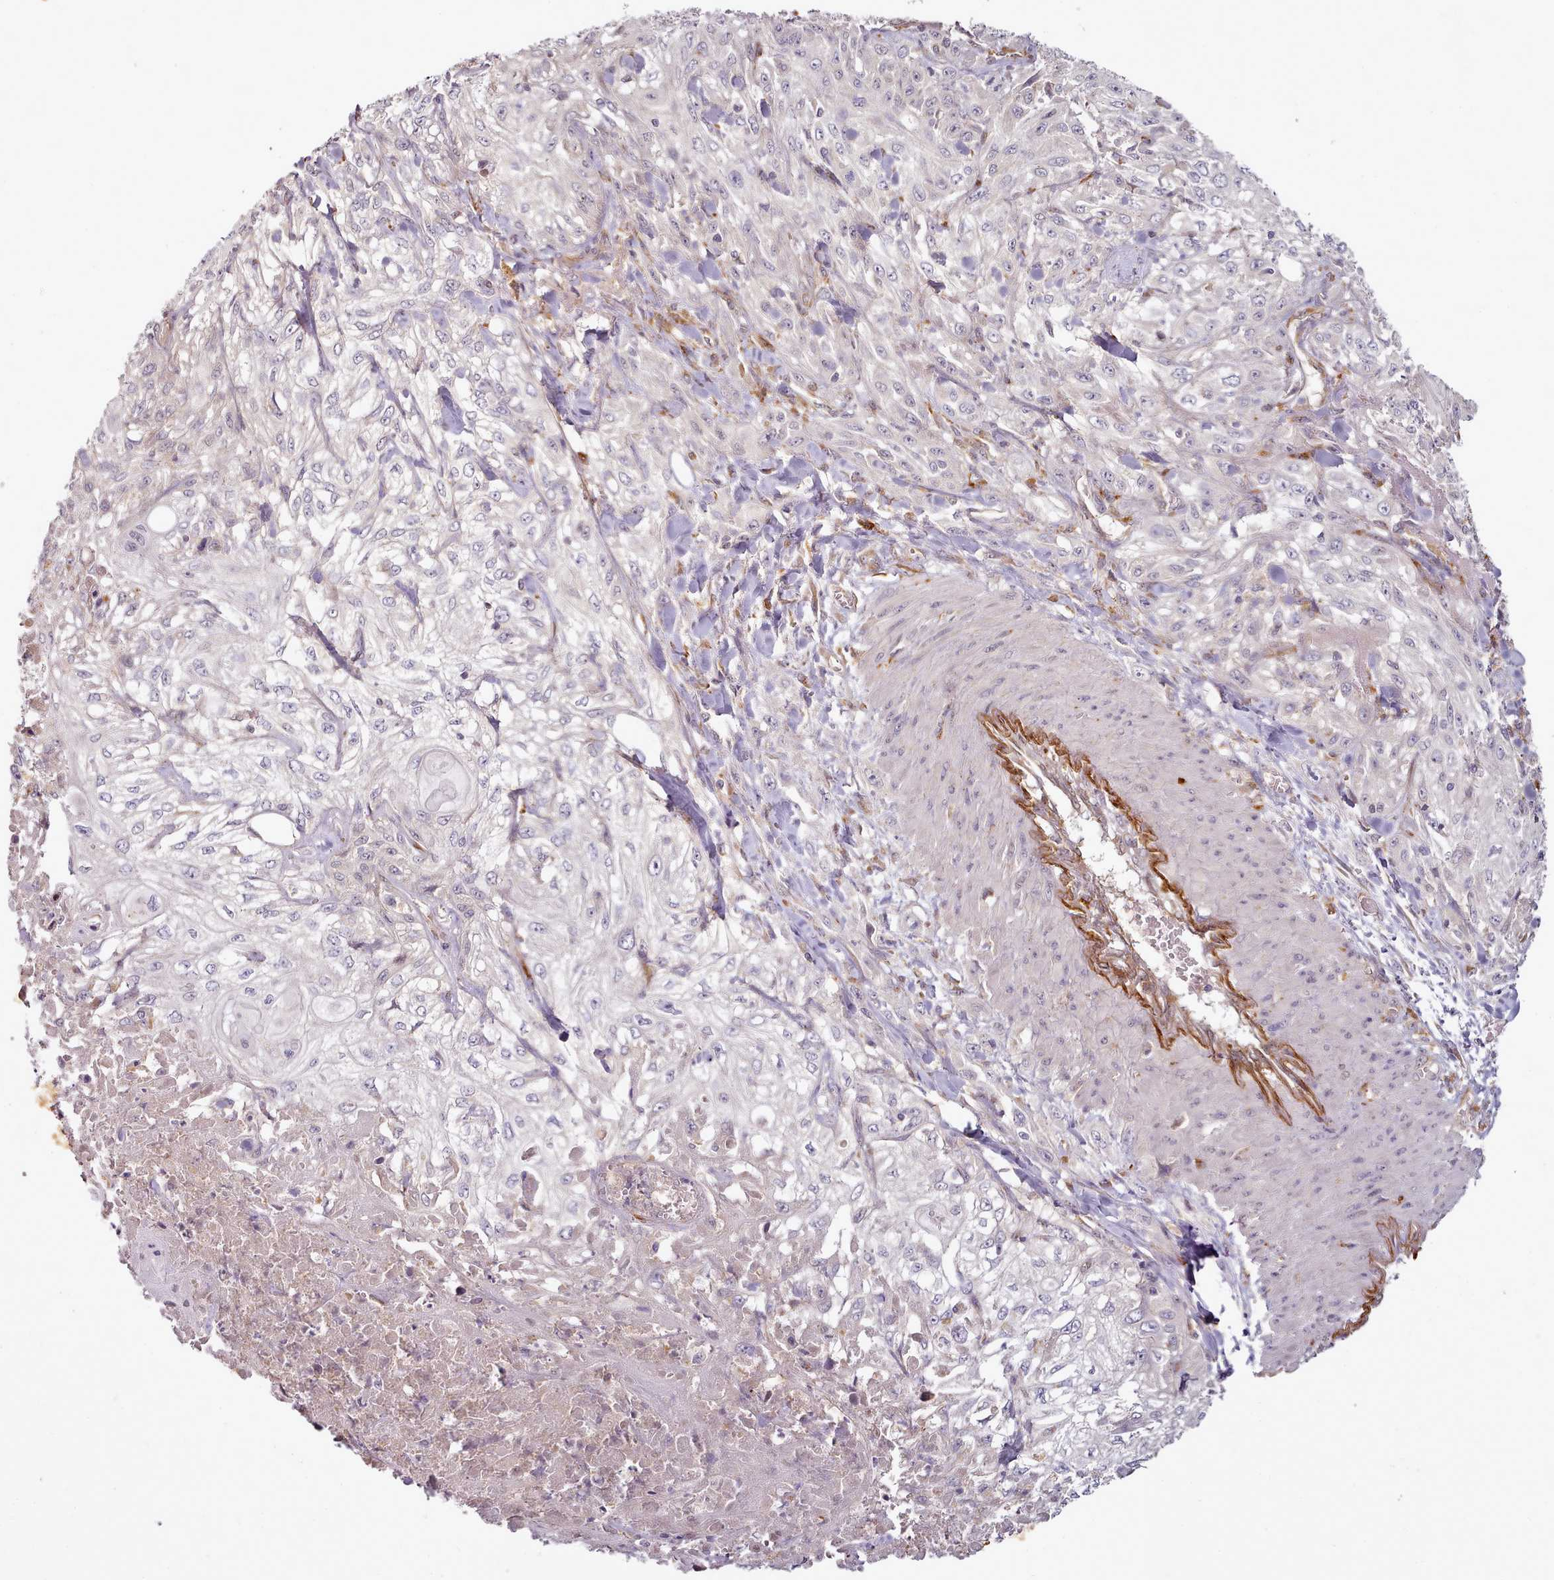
{"staining": {"intensity": "negative", "quantity": "none", "location": "none"}, "tissue": "skin cancer", "cell_type": "Tumor cells", "image_type": "cancer", "snomed": [{"axis": "morphology", "description": "Squamous cell carcinoma, NOS"}, {"axis": "morphology", "description": "Squamous cell carcinoma, metastatic, NOS"}, {"axis": "topography", "description": "Skin"}, {"axis": "topography", "description": "Lymph node"}], "caption": "High magnification brightfield microscopy of skin metastatic squamous cell carcinoma stained with DAB (3,3'-diaminobenzidine) (brown) and counterstained with hematoxylin (blue): tumor cells show no significant staining.", "gene": "C1QTNF5", "patient": {"sex": "male", "age": 75}}